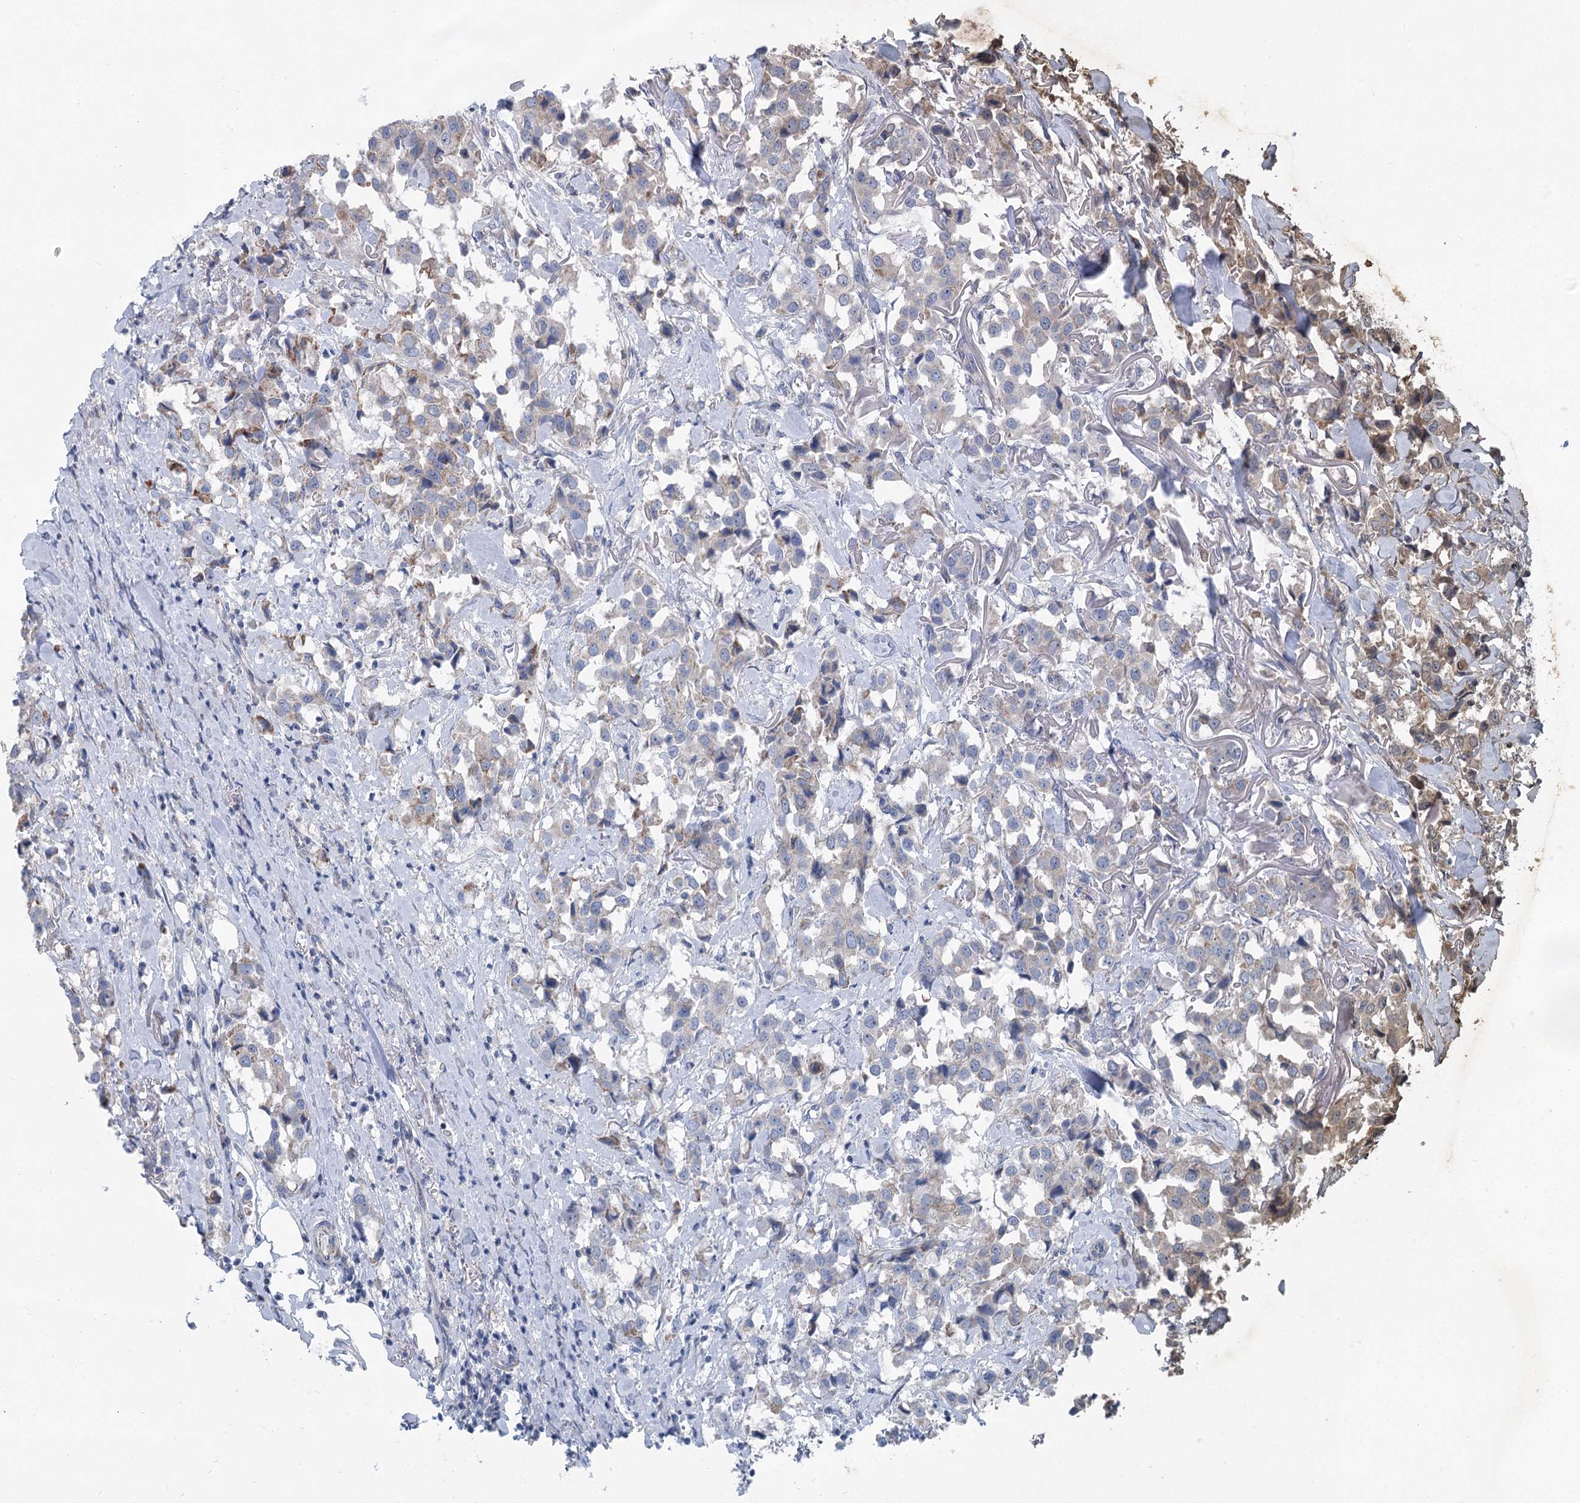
{"staining": {"intensity": "negative", "quantity": "none", "location": "none"}, "tissue": "breast cancer", "cell_type": "Tumor cells", "image_type": "cancer", "snomed": [{"axis": "morphology", "description": "Duct carcinoma"}, {"axis": "topography", "description": "Breast"}], "caption": "Photomicrograph shows no protein staining in tumor cells of intraductal carcinoma (breast) tissue. The staining was performed using DAB (3,3'-diaminobenzidine) to visualize the protein expression in brown, while the nuclei were stained in blue with hematoxylin (Magnification: 20x).", "gene": "MARK2", "patient": {"sex": "female", "age": 80}}